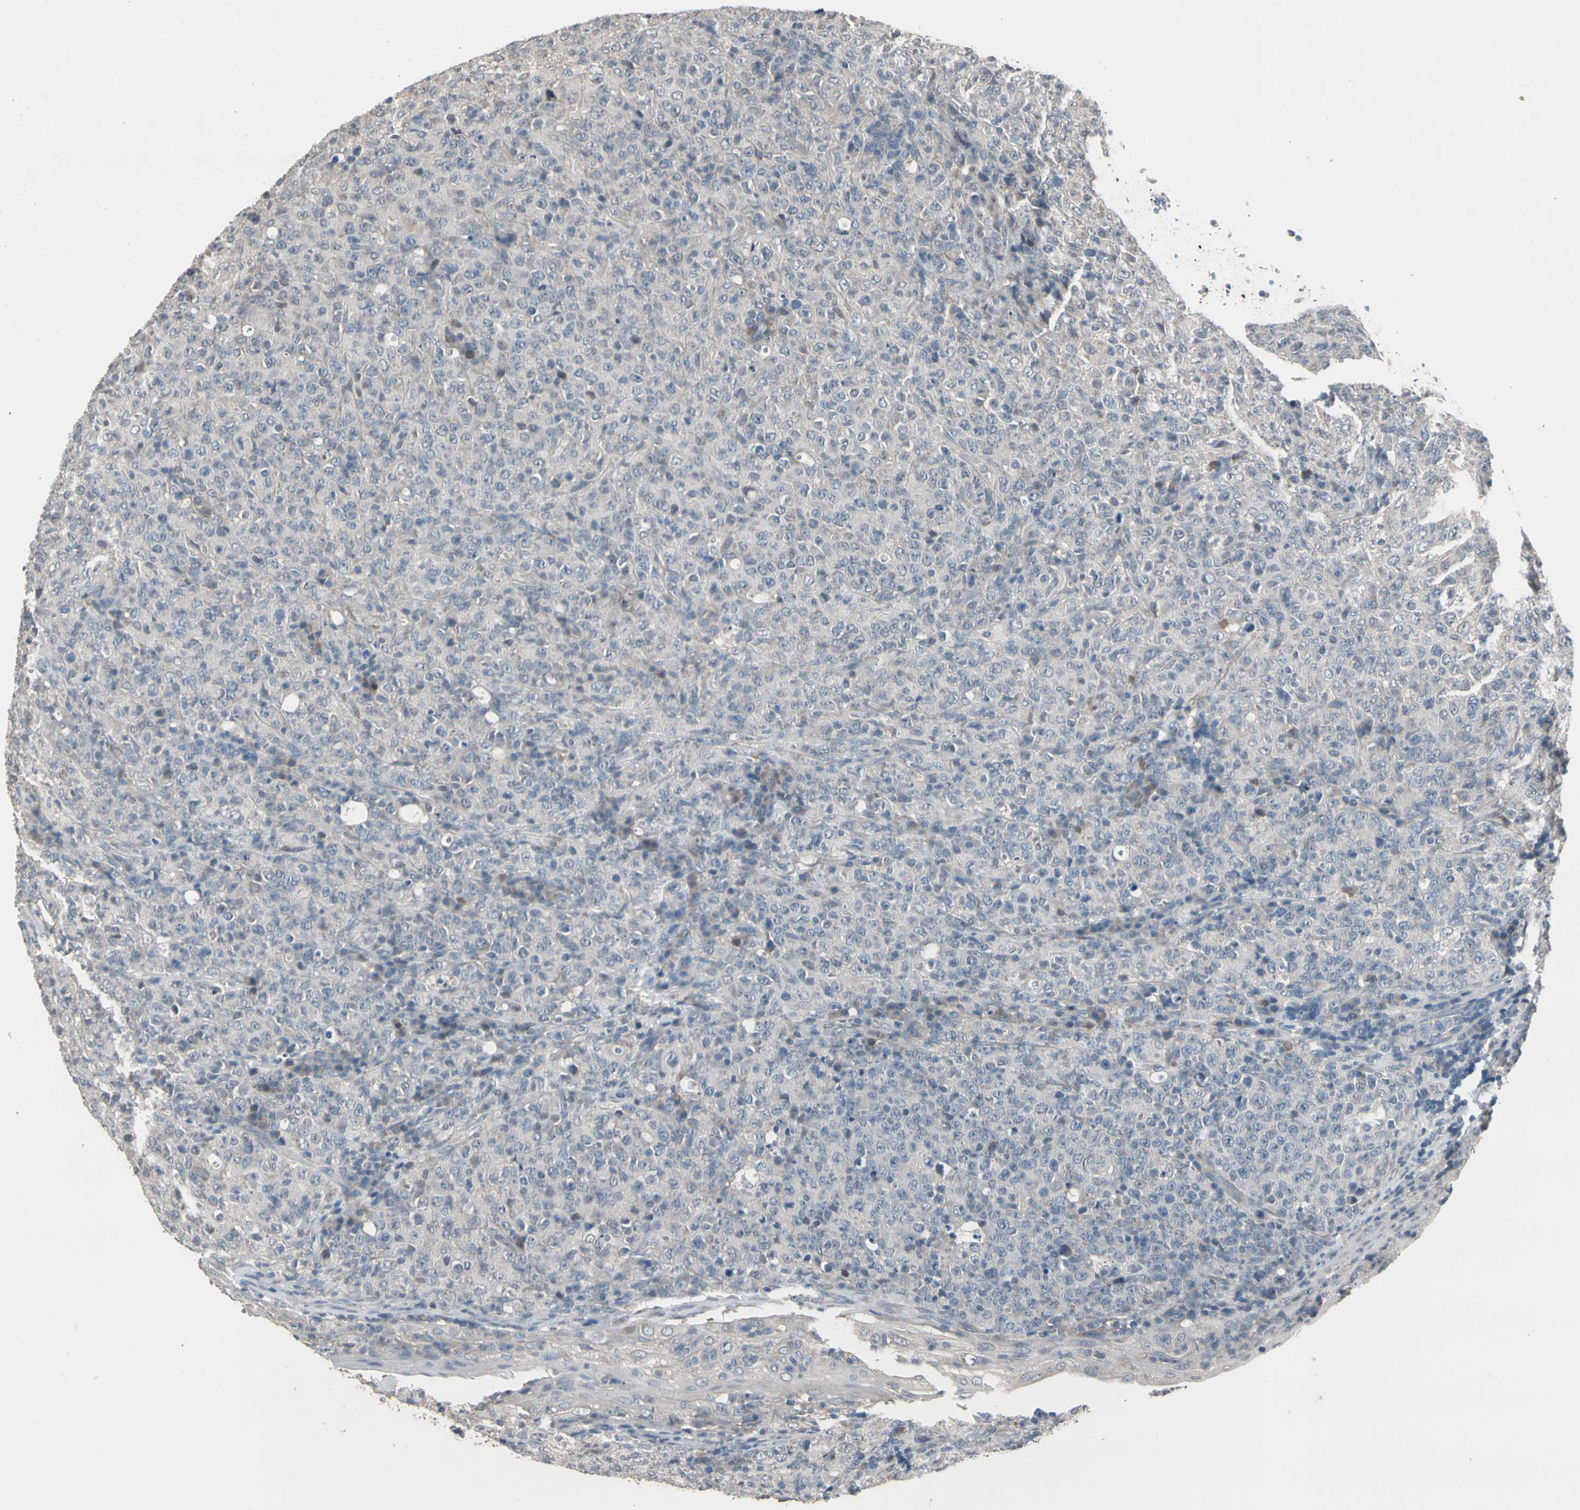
{"staining": {"intensity": "negative", "quantity": "none", "location": "none"}, "tissue": "lymphoma", "cell_type": "Tumor cells", "image_type": "cancer", "snomed": [{"axis": "morphology", "description": "Malignant lymphoma, non-Hodgkin's type, High grade"}, {"axis": "topography", "description": "Tonsil"}], "caption": "Protein analysis of high-grade malignant lymphoma, non-Hodgkin's type demonstrates no significant staining in tumor cells.", "gene": "SV2A", "patient": {"sex": "female", "age": 36}}